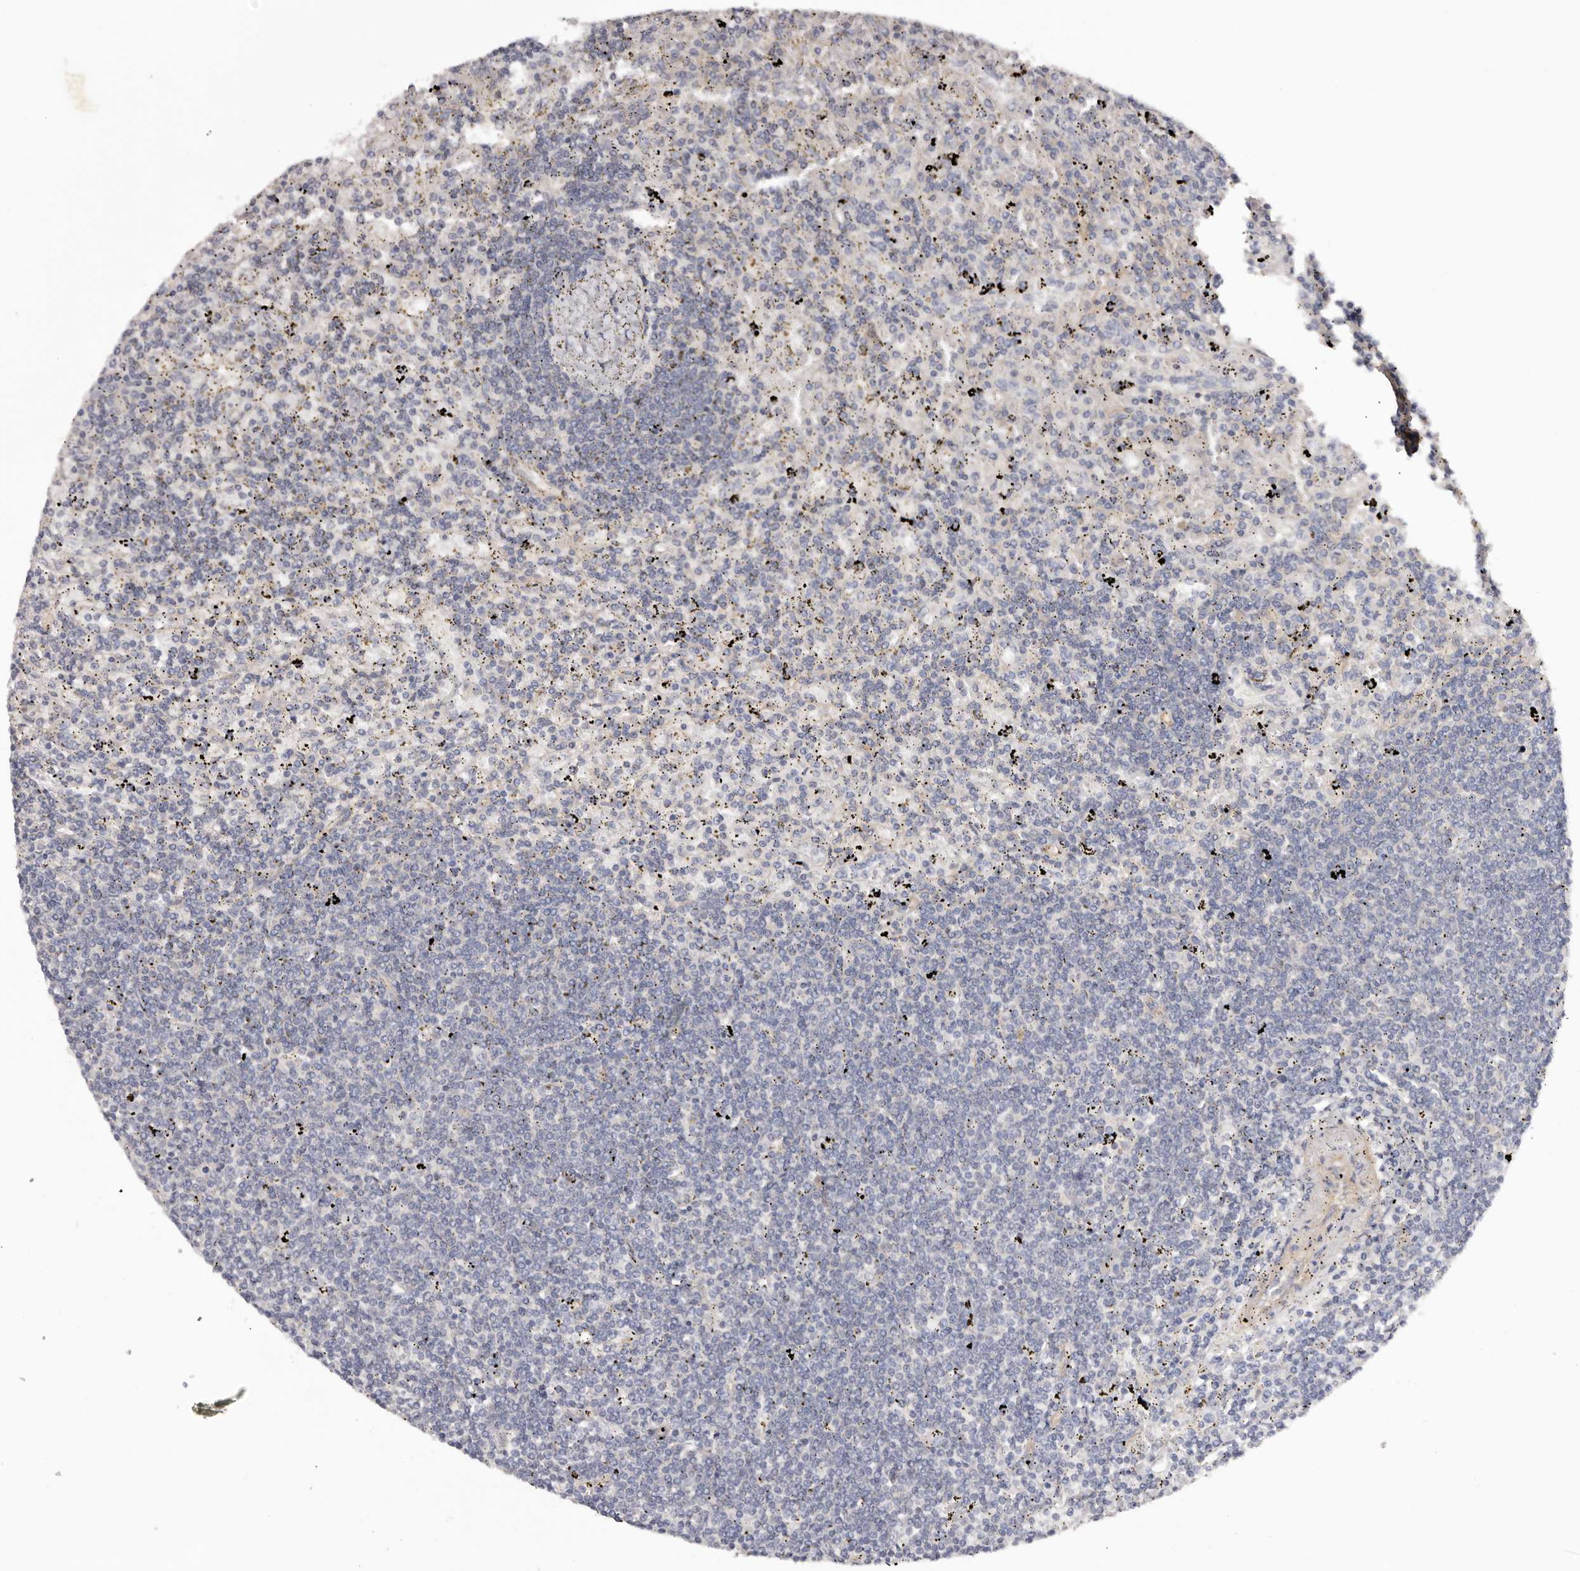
{"staining": {"intensity": "negative", "quantity": "none", "location": "none"}, "tissue": "lymphoma", "cell_type": "Tumor cells", "image_type": "cancer", "snomed": [{"axis": "morphology", "description": "Malignant lymphoma, non-Hodgkin's type, Low grade"}, {"axis": "topography", "description": "Spleen"}], "caption": "The photomicrograph shows no significant positivity in tumor cells of malignant lymphoma, non-Hodgkin's type (low-grade).", "gene": "DMRT2", "patient": {"sex": "male", "age": 76}}